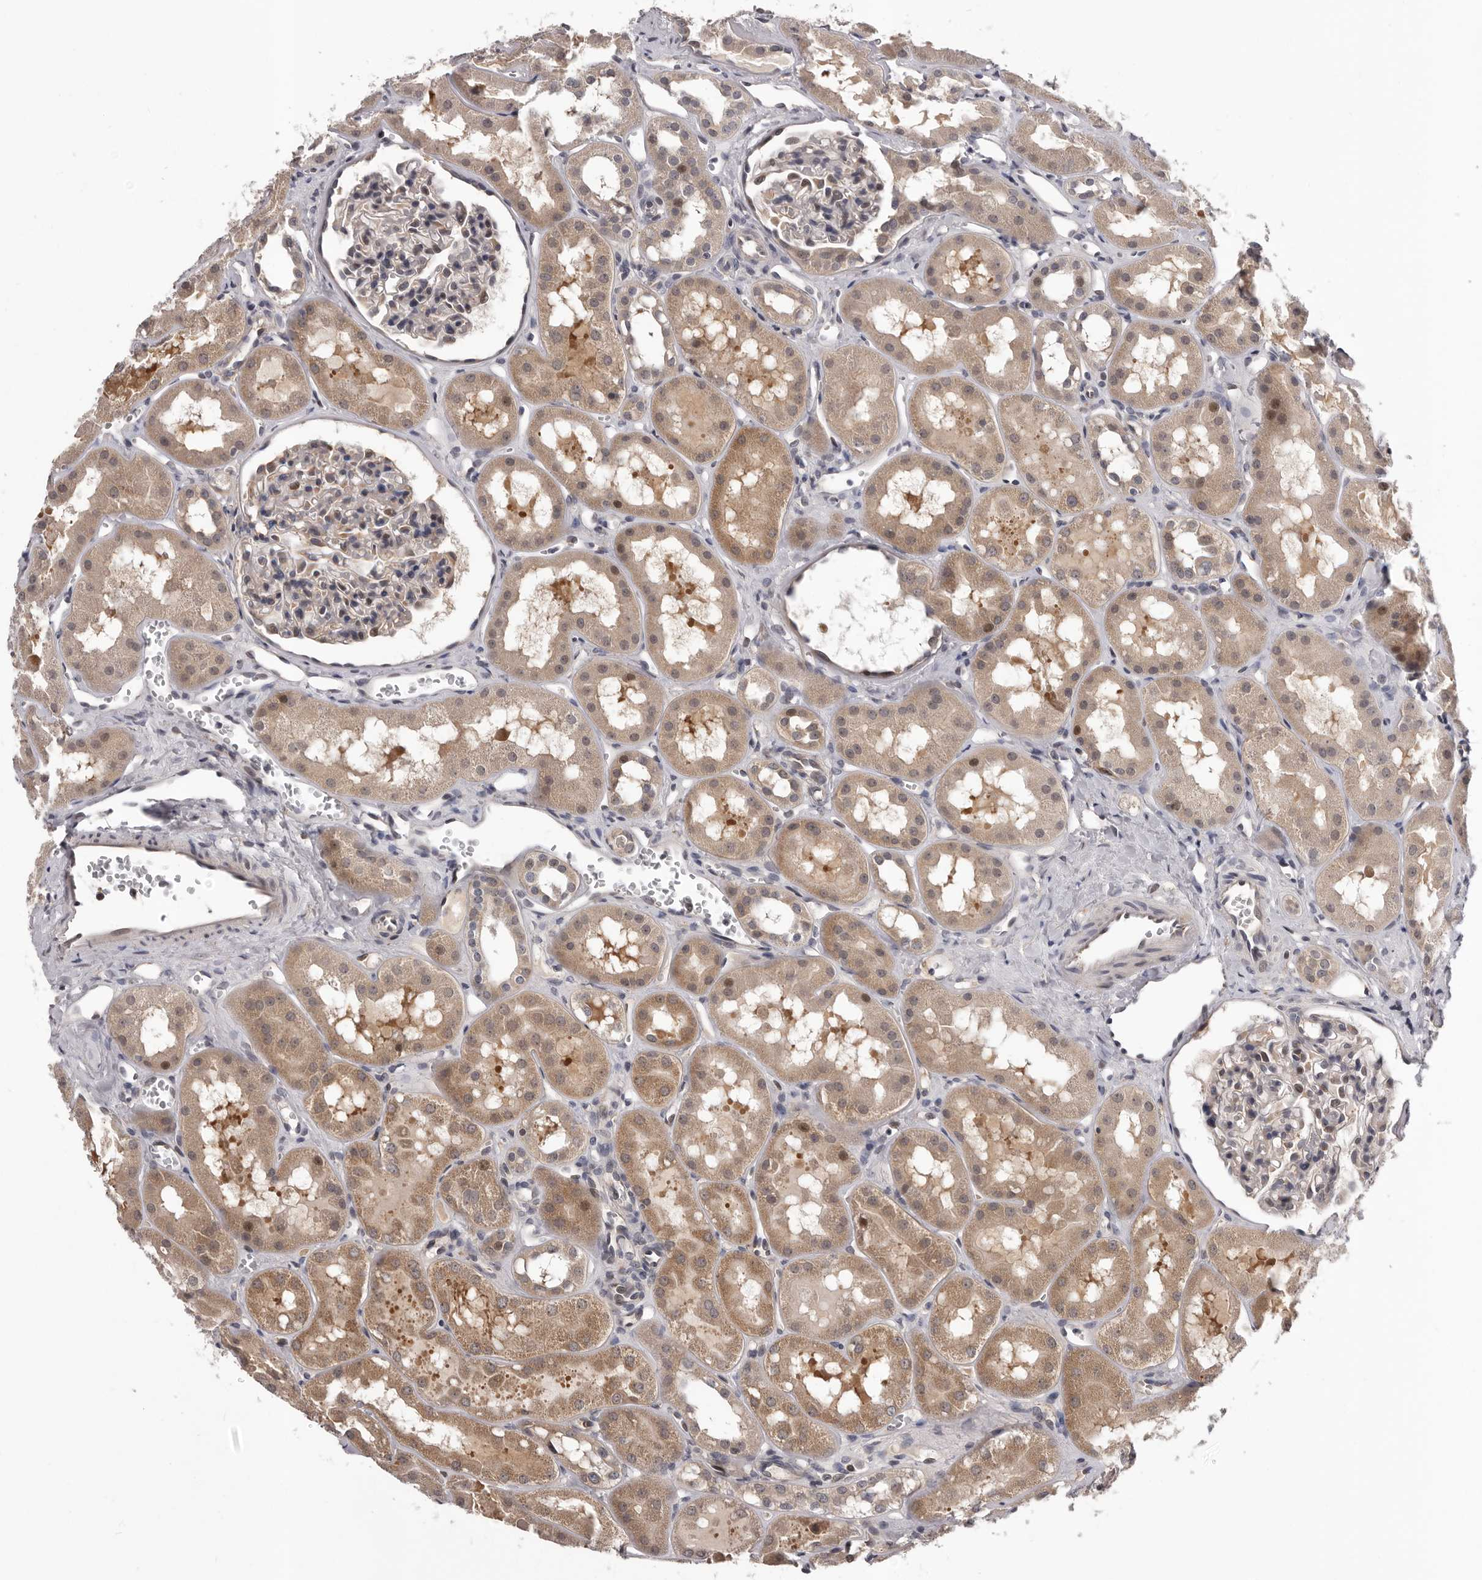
{"staining": {"intensity": "weak", "quantity": "<25%", "location": "nuclear"}, "tissue": "kidney", "cell_type": "Cells in glomeruli", "image_type": "normal", "snomed": [{"axis": "morphology", "description": "Normal tissue, NOS"}, {"axis": "topography", "description": "Kidney"}], "caption": "Immunohistochemistry (IHC) photomicrograph of unremarkable kidney: human kidney stained with DAB displays no significant protein expression in cells in glomeruli.", "gene": "MED8", "patient": {"sex": "male", "age": 16}}